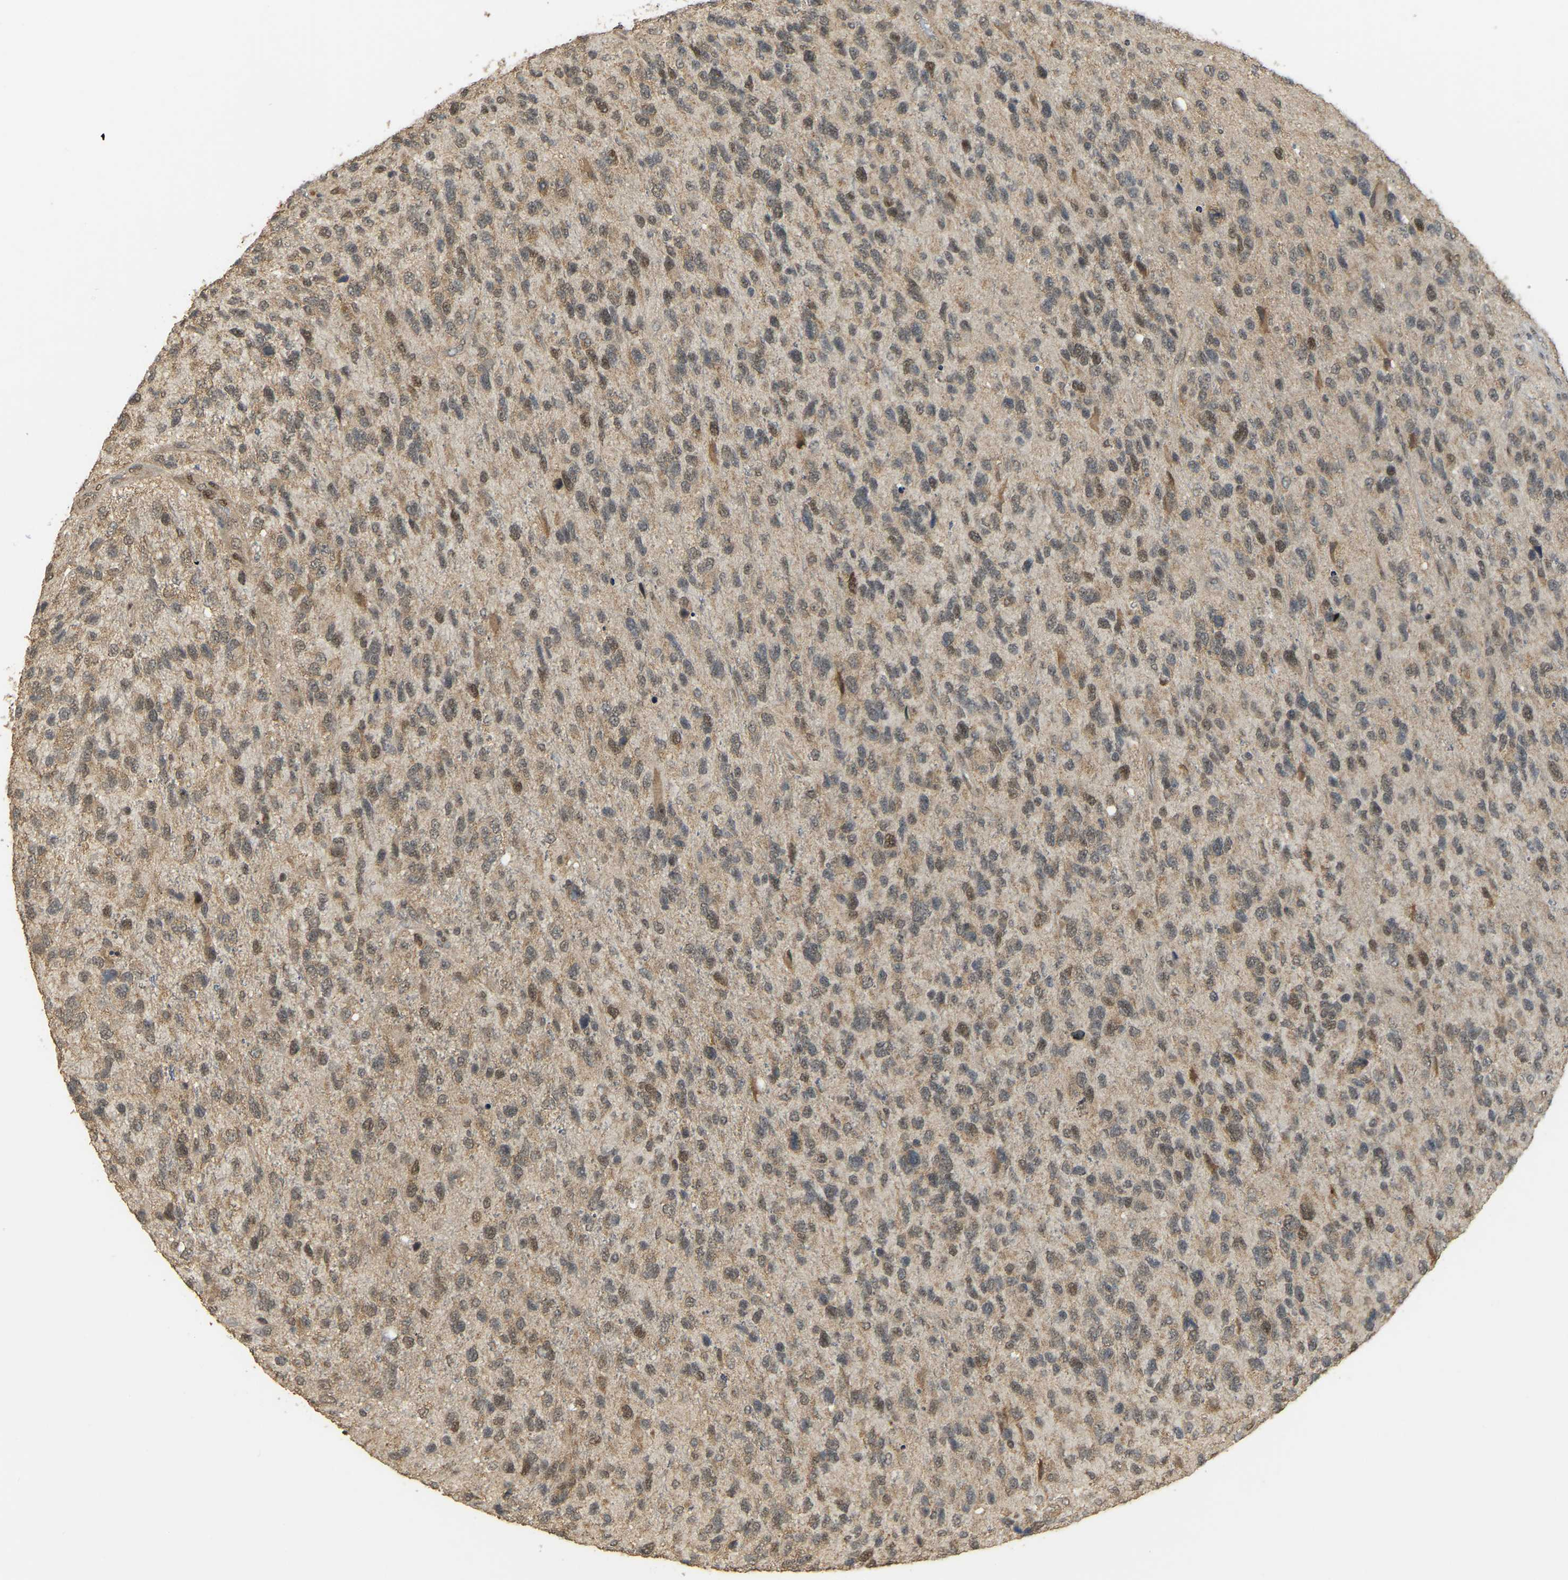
{"staining": {"intensity": "moderate", "quantity": ">75%", "location": "nuclear"}, "tissue": "glioma", "cell_type": "Tumor cells", "image_type": "cancer", "snomed": [{"axis": "morphology", "description": "Glioma, malignant, High grade"}, {"axis": "topography", "description": "Brain"}], "caption": "High-grade glioma (malignant) stained with a brown dye exhibits moderate nuclear positive expression in approximately >75% of tumor cells.", "gene": "BRF2", "patient": {"sex": "female", "age": 58}}